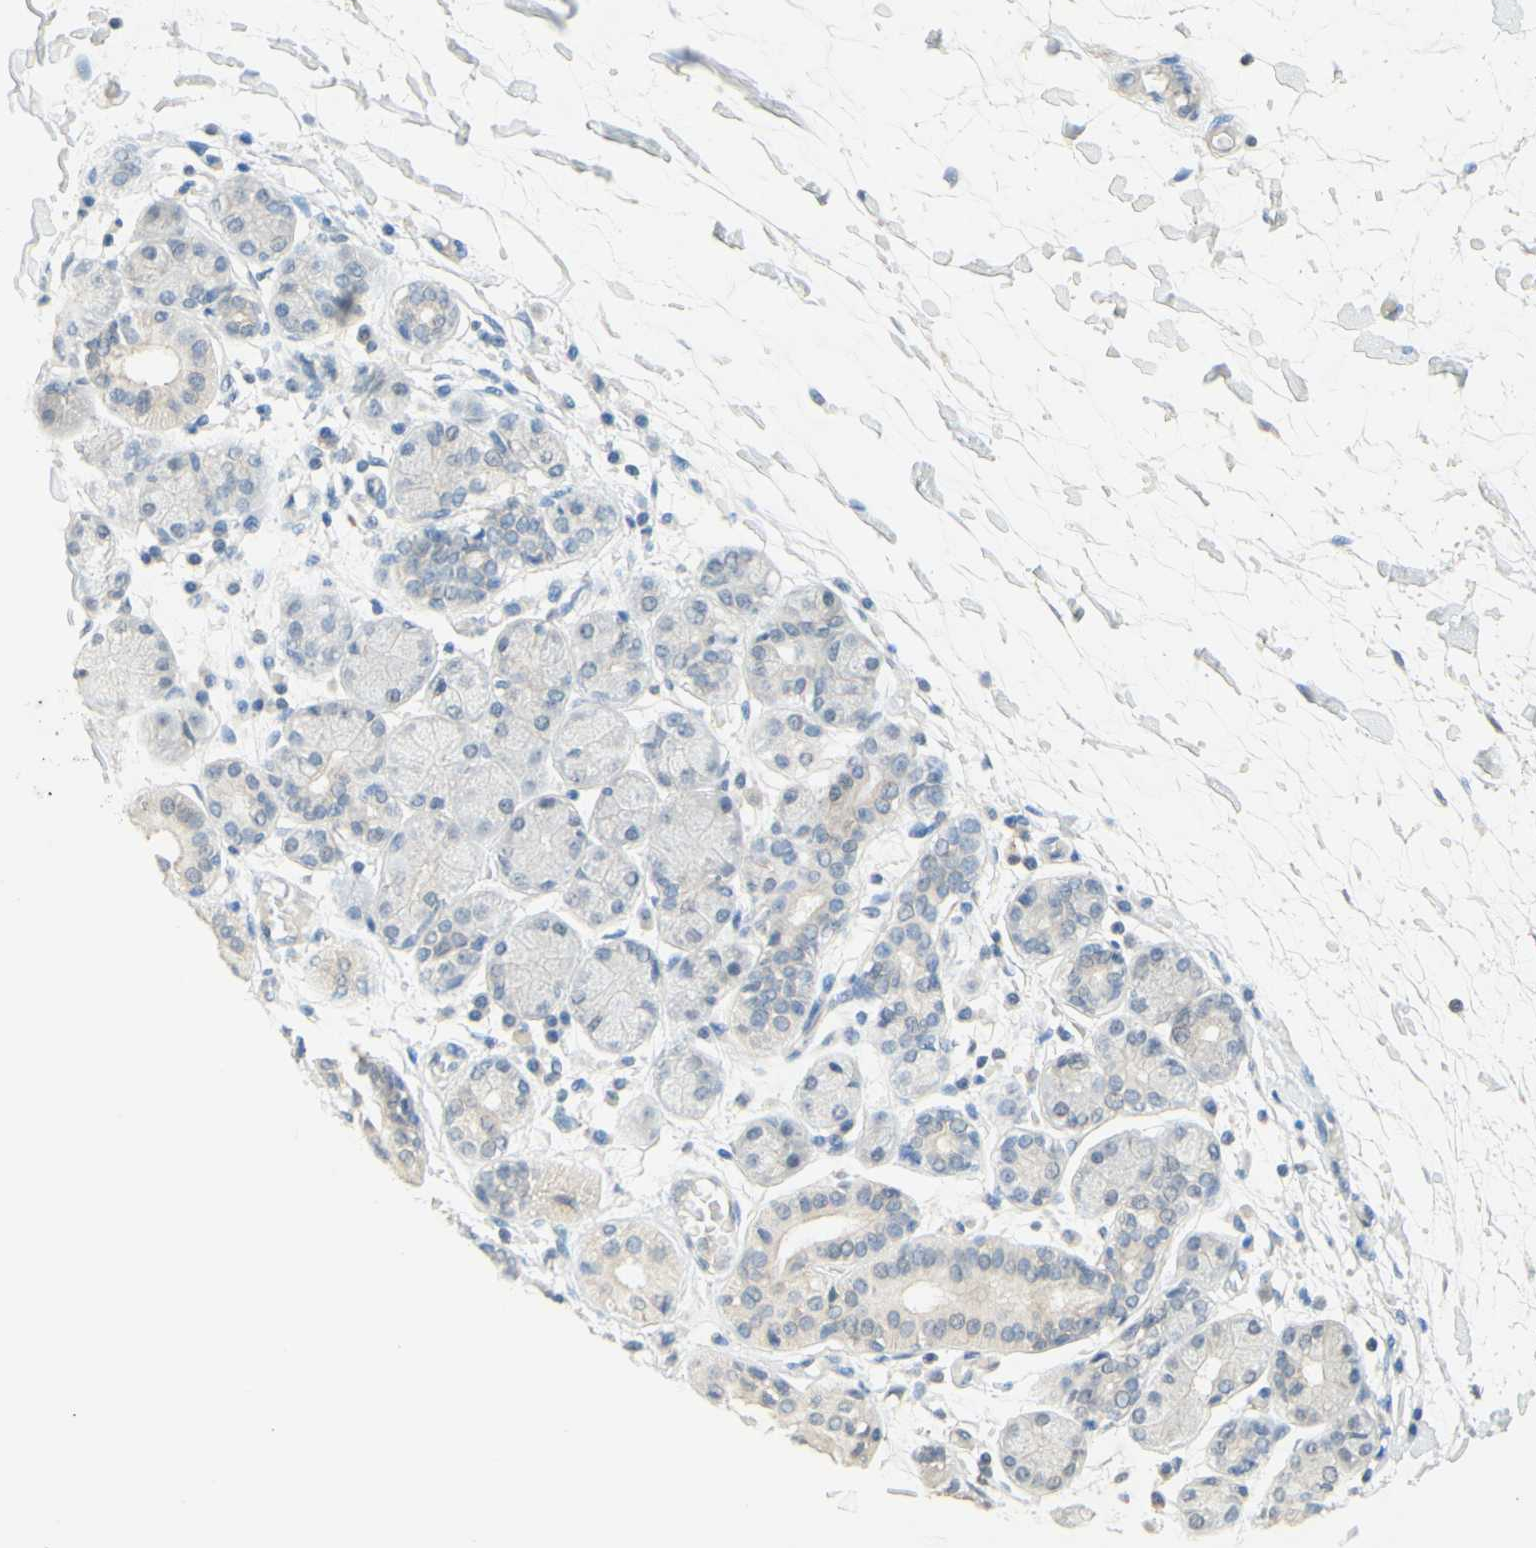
{"staining": {"intensity": "weak", "quantity": "<25%", "location": "cytoplasmic/membranous"}, "tissue": "salivary gland", "cell_type": "Glandular cells", "image_type": "normal", "snomed": [{"axis": "morphology", "description": "Normal tissue, NOS"}, {"axis": "topography", "description": "Salivary gland"}], "caption": "Protein analysis of normal salivary gland reveals no significant staining in glandular cells.", "gene": "MAG", "patient": {"sex": "female", "age": 24}}